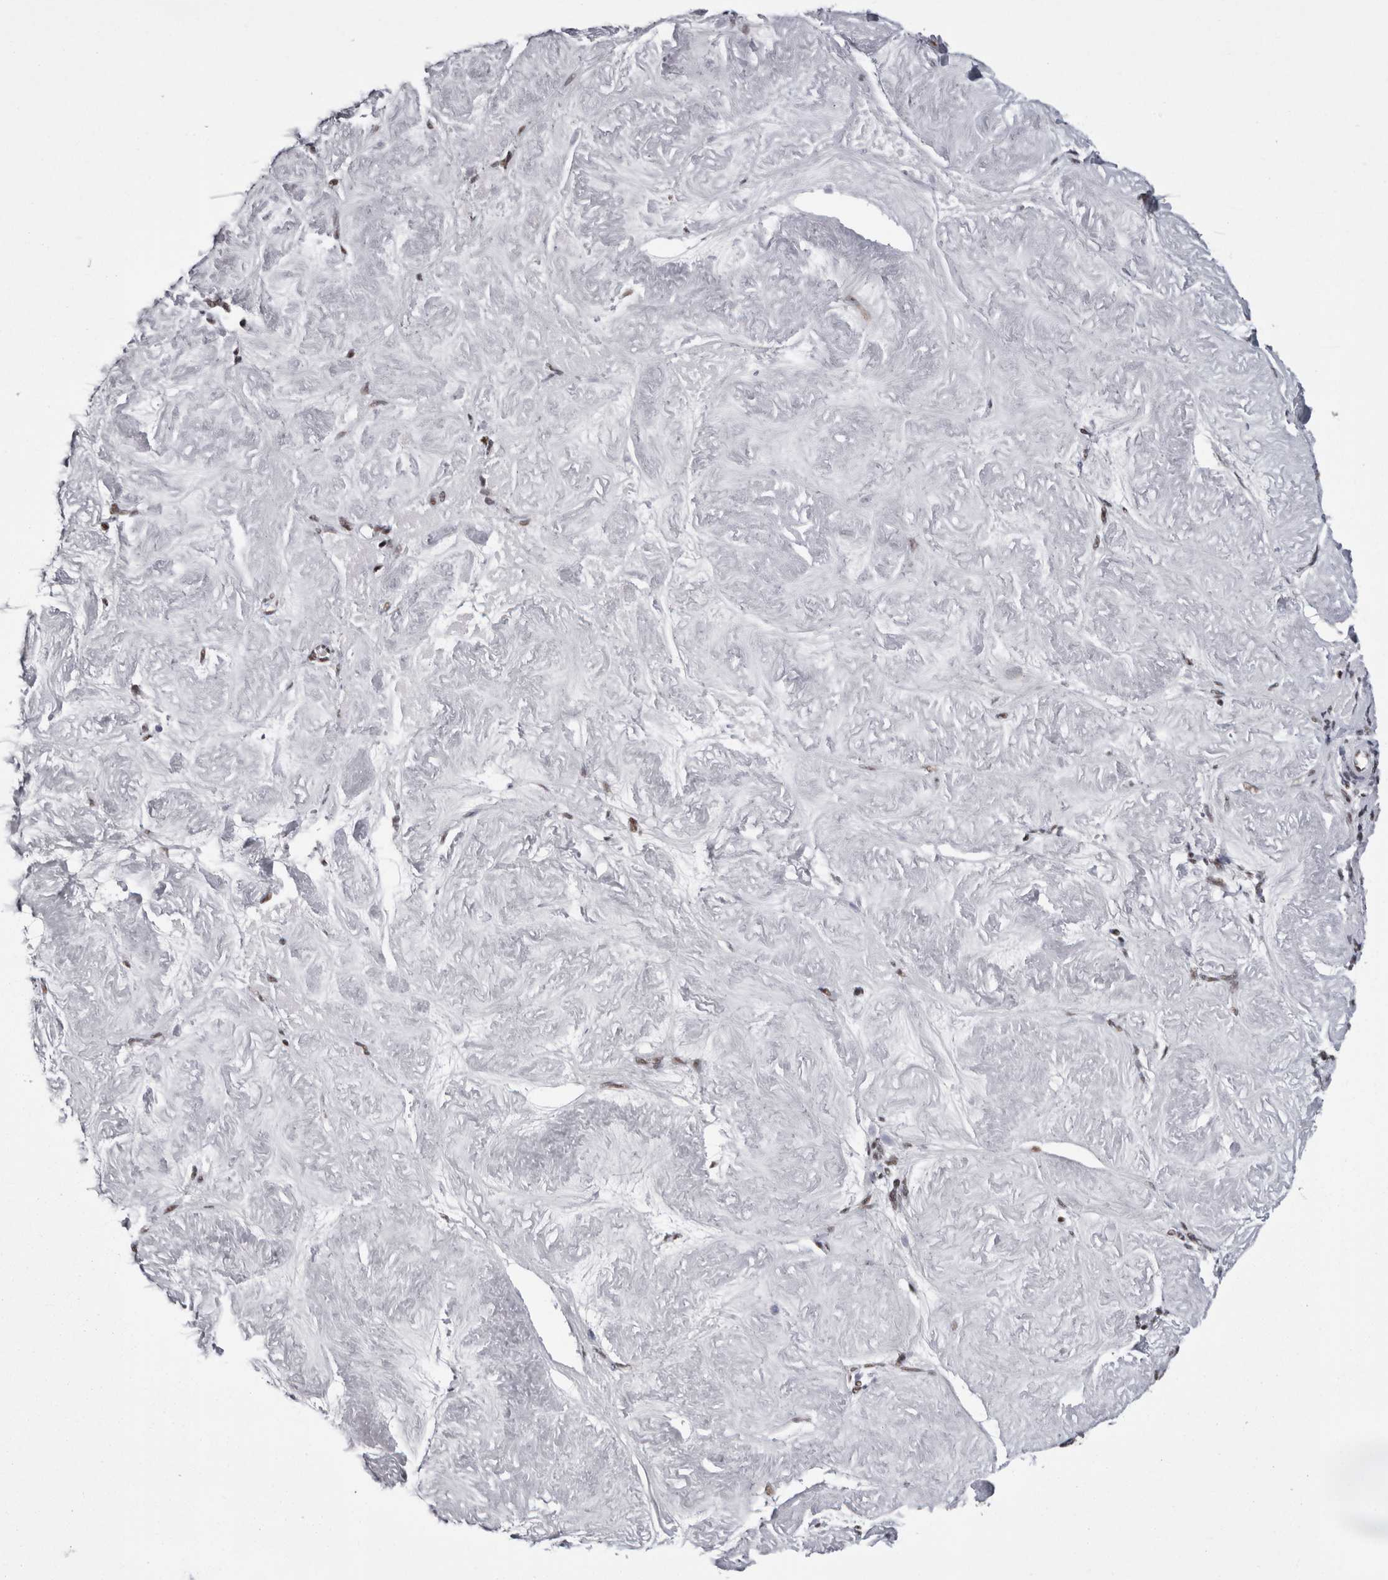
{"staining": {"intensity": "moderate", "quantity": ">75%", "location": "nuclear"}, "tissue": "adipose tissue", "cell_type": "Adipocytes", "image_type": "normal", "snomed": [{"axis": "morphology", "description": "Normal tissue, NOS"}, {"axis": "topography", "description": "Vascular tissue"}, {"axis": "topography", "description": "Fallopian tube"}, {"axis": "topography", "description": "Ovary"}], "caption": "Protein staining reveals moderate nuclear staining in approximately >75% of adipocytes in unremarkable adipose tissue.", "gene": "SNRNP40", "patient": {"sex": "female", "age": 67}}